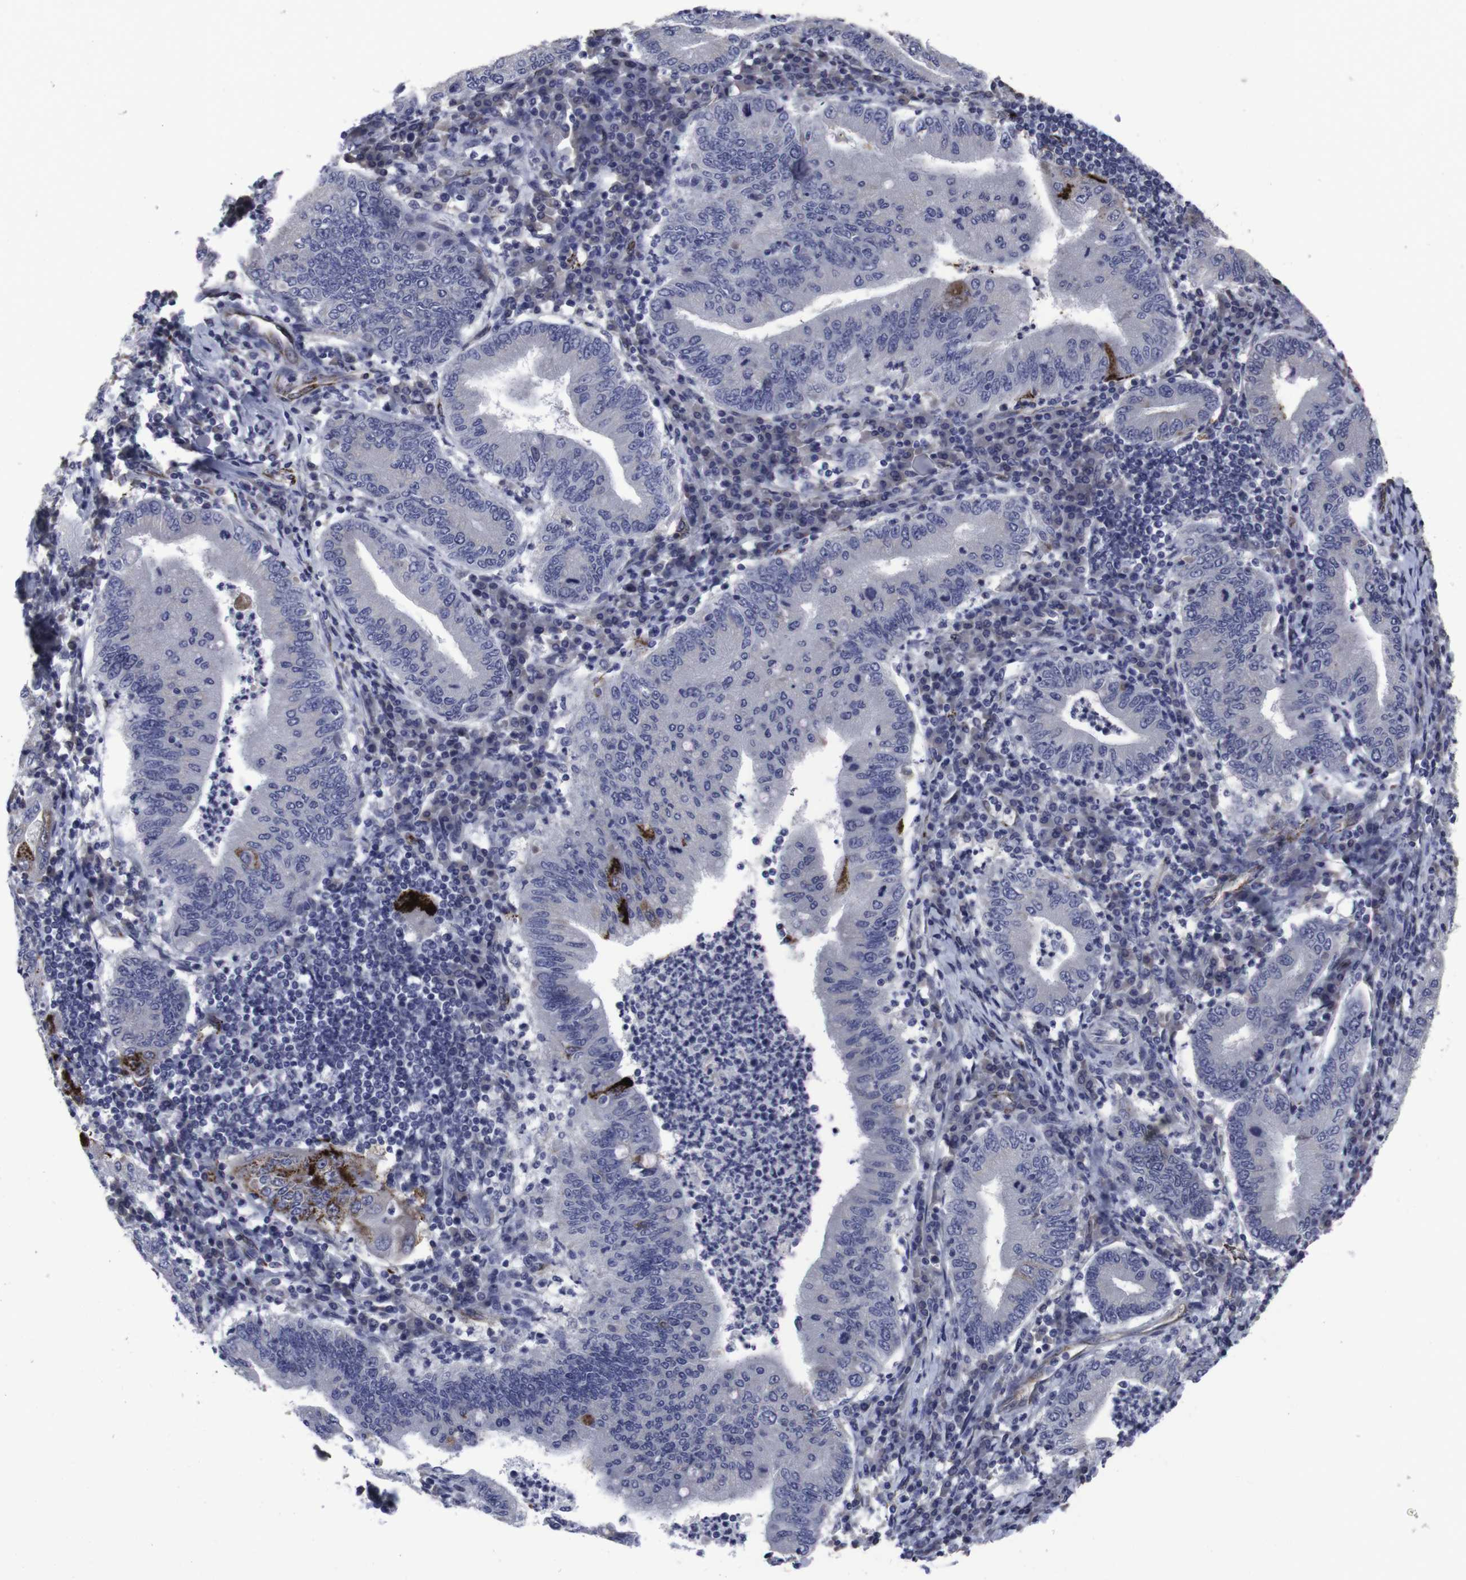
{"staining": {"intensity": "negative", "quantity": "none", "location": "none"}, "tissue": "stomach cancer", "cell_type": "Tumor cells", "image_type": "cancer", "snomed": [{"axis": "morphology", "description": "Normal tissue, NOS"}, {"axis": "morphology", "description": "Adenocarcinoma, NOS"}, {"axis": "topography", "description": "Esophagus"}, {"axis": "topography", "description": "Stomach, upper"}, {"axis": "topography", "description": "Peripheral nerve tissue"}], "caption": "Tumor cells are negative for protein expression in human stomach cancer (adenocarcinoma). (DAB (3,3'-diaminobenzidine) immunohistochemistry, high magnification).", "gene": "SNCG", "patient": {"sex": "male", "age": 62}}